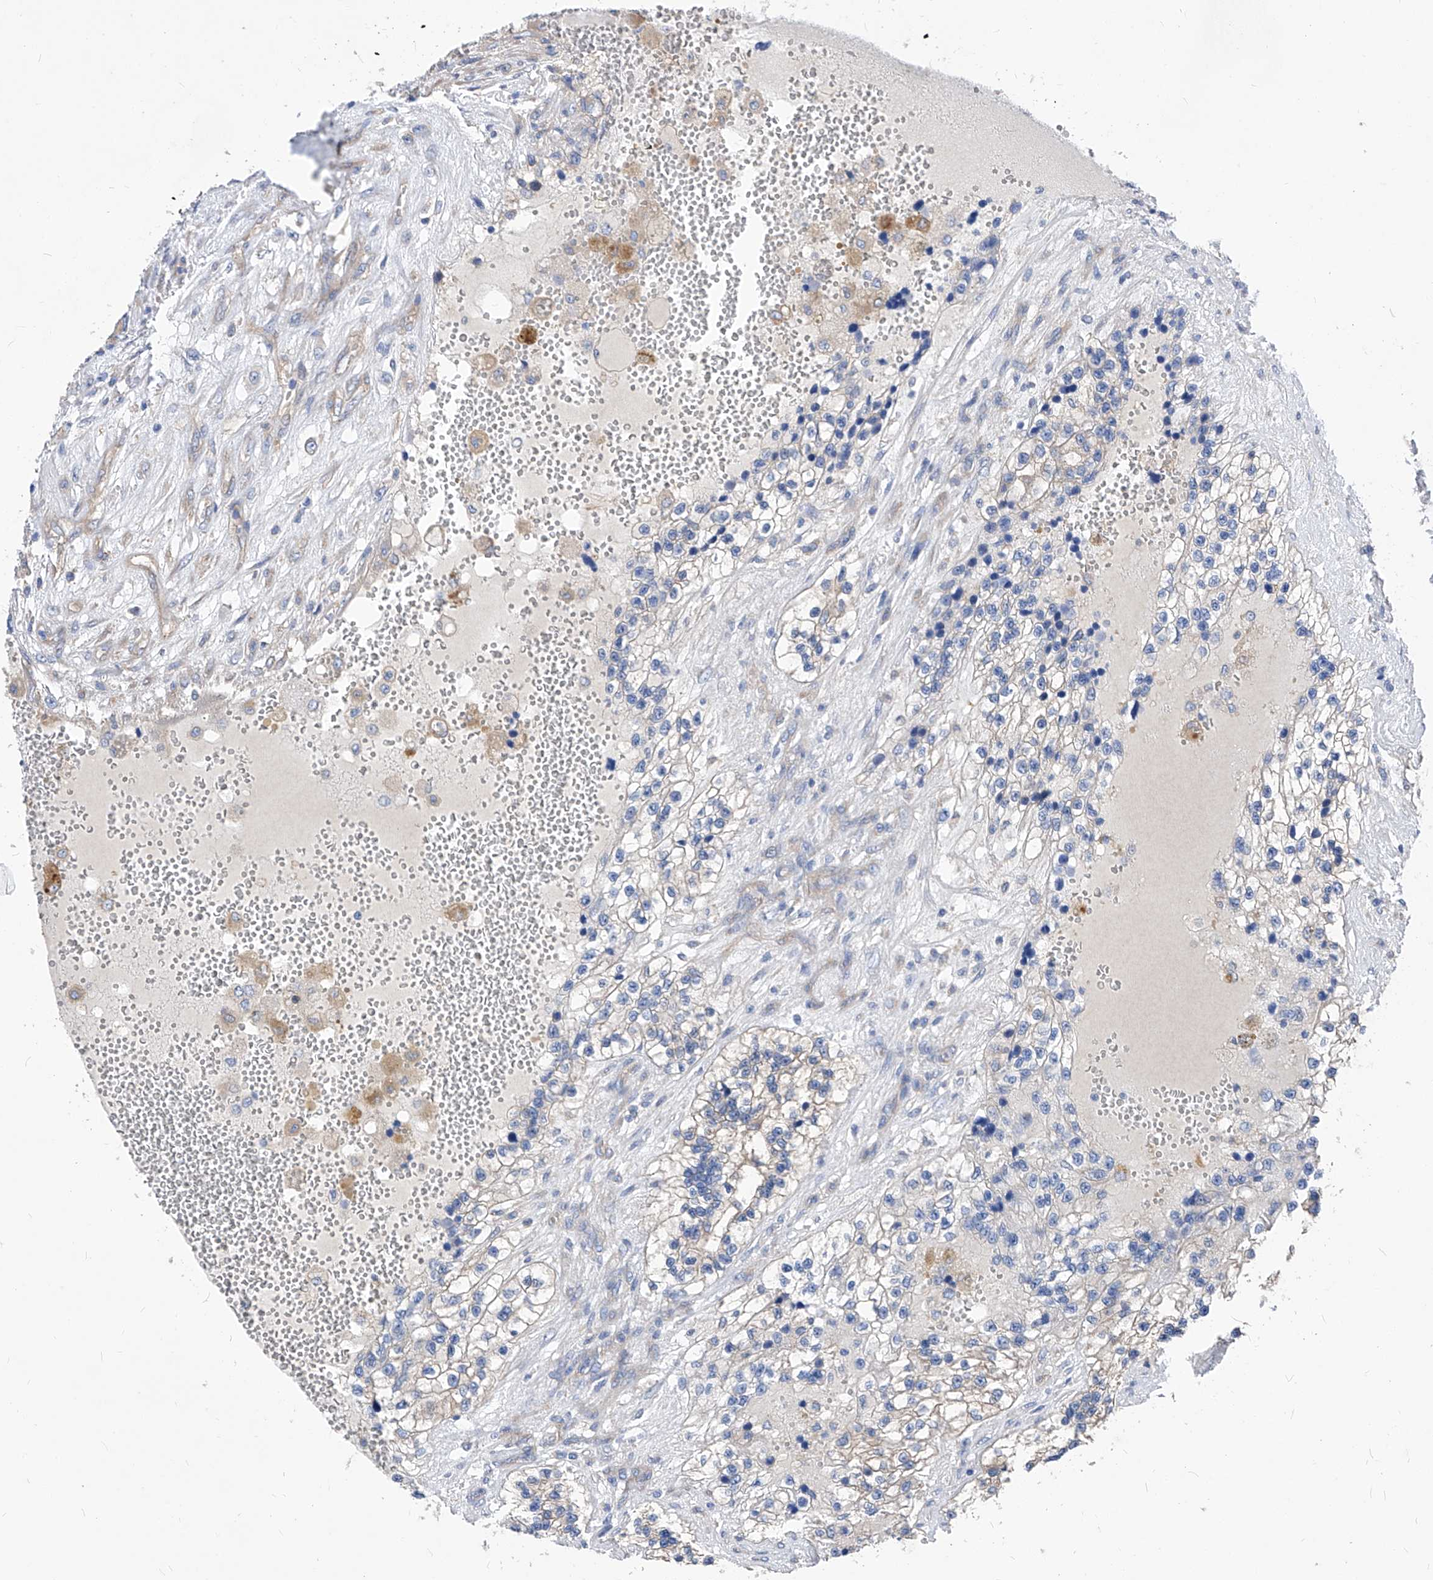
{"staining": {"intensity": "moderate", "quantity": "25%-75%", "location": "cytoplasmic/membranous"}, "tissue": "renal cancer", "cell_type": "Tumor cells", "image_type": "cancer", "snomed": [{"axis": "morphology", "description": "Adenocarcinoma, NOS"}, {"axis": "topography", "description": "Kidney"}], "caption": "Protein staining reveals moderate cytoplasmic/membranous expression in approximately 25%-75% of tumor cells in renal cancer.", "gene": "XPNPEP1", "patient": {"sex": "female", "age": 57}}